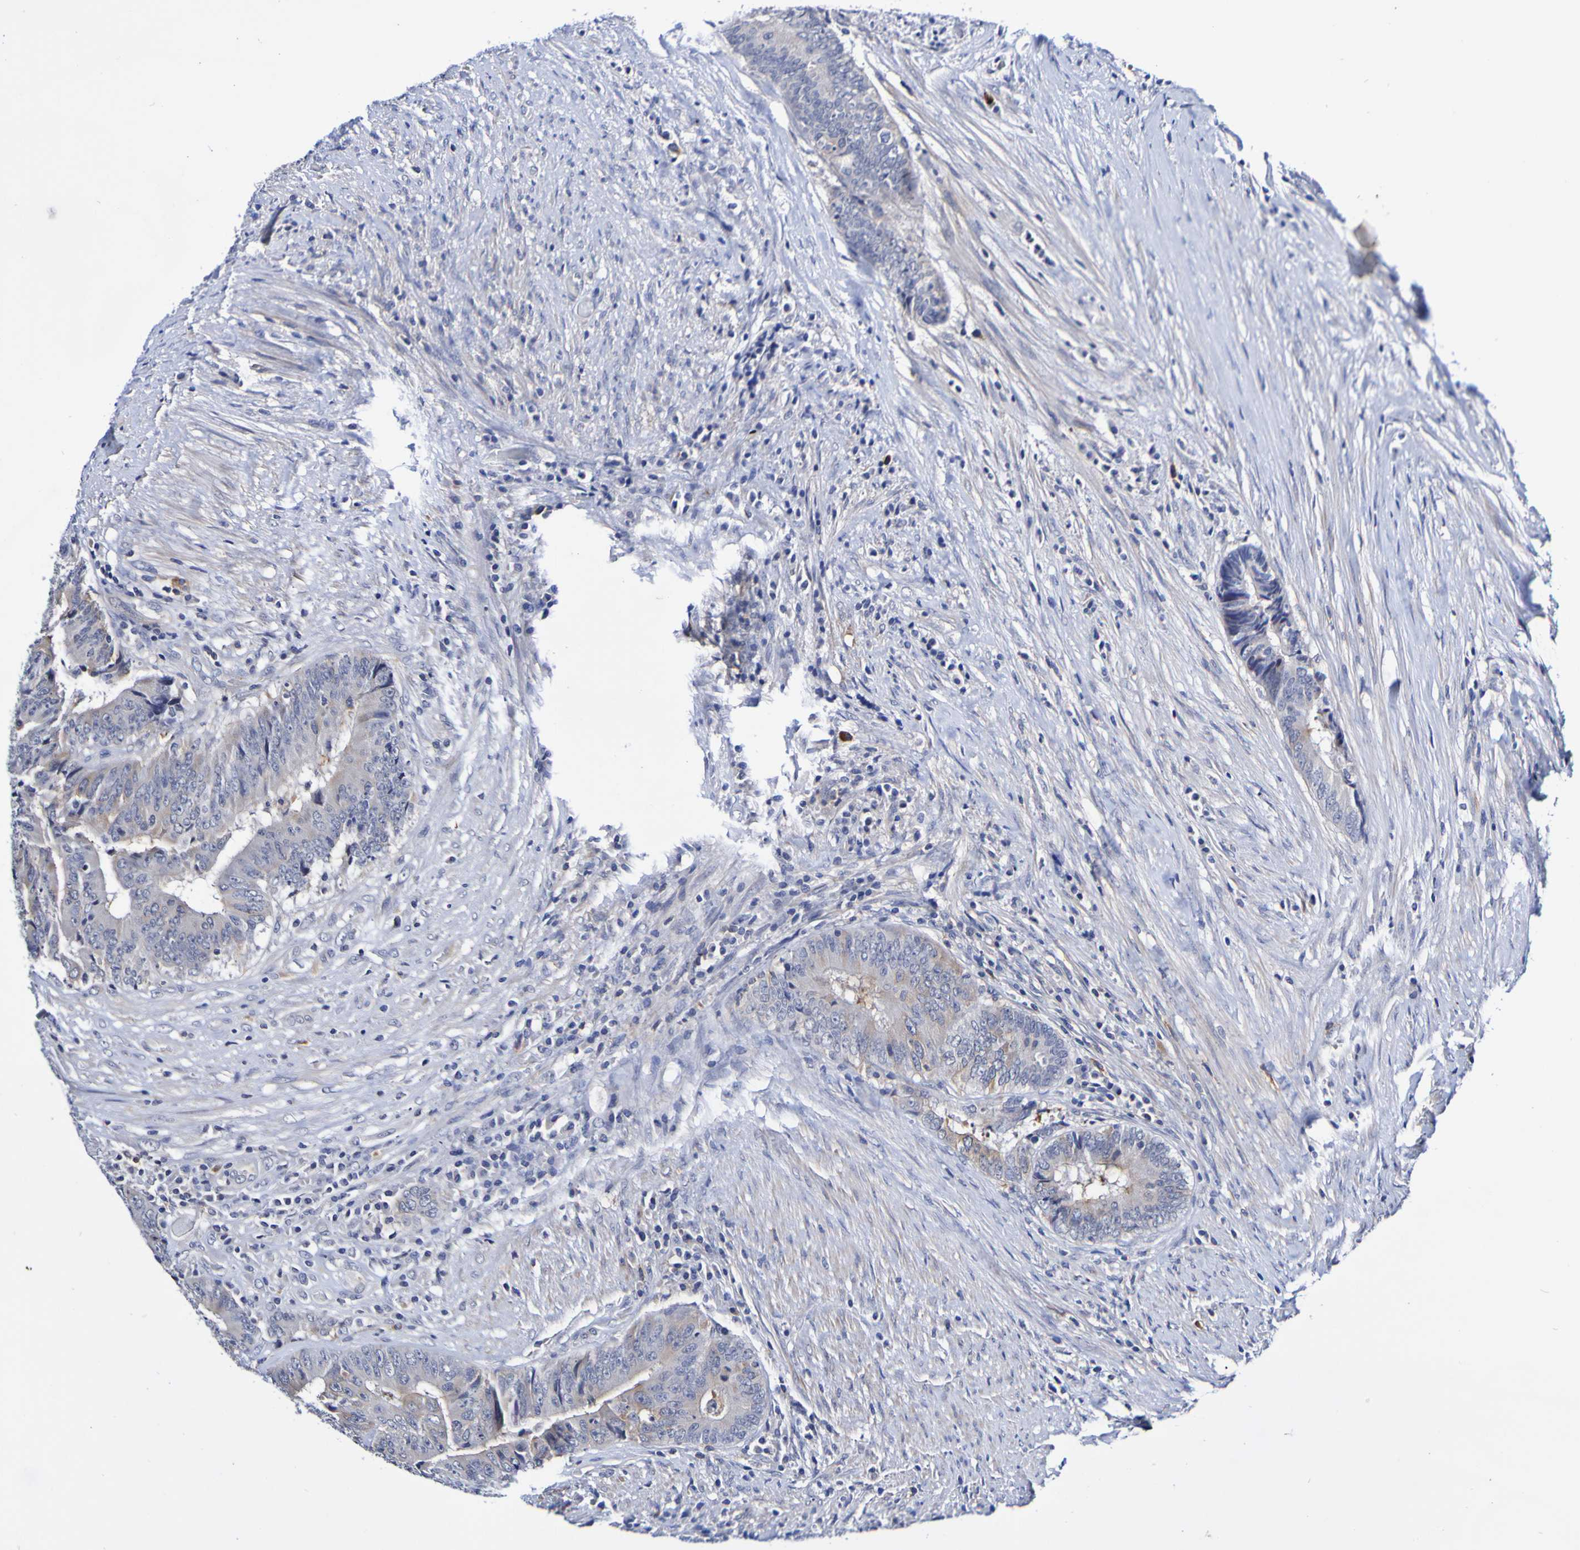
{"staining": {"intensity": "weak", "quantity": "25%-75%", "location": "cytoplasmic/membranous"}, "tissue": "colorectal cancer", "cell_type": "Tumor cells", "image_type": "cancer", "snomed": [{"axis": "morphology", "description": "Adenocarcinoma, NOS"}, {"axis": "topography", "description": "Rectum"}], "caption": "This is an image of immunohistochemistry staining of colorectal cancer (adenocarcinoma), which shows weak staining in the cytoplasmic/membranous of tumor cells.", "gene": "ACVR1C", "patient": {"sex": "male", "age": 72}}